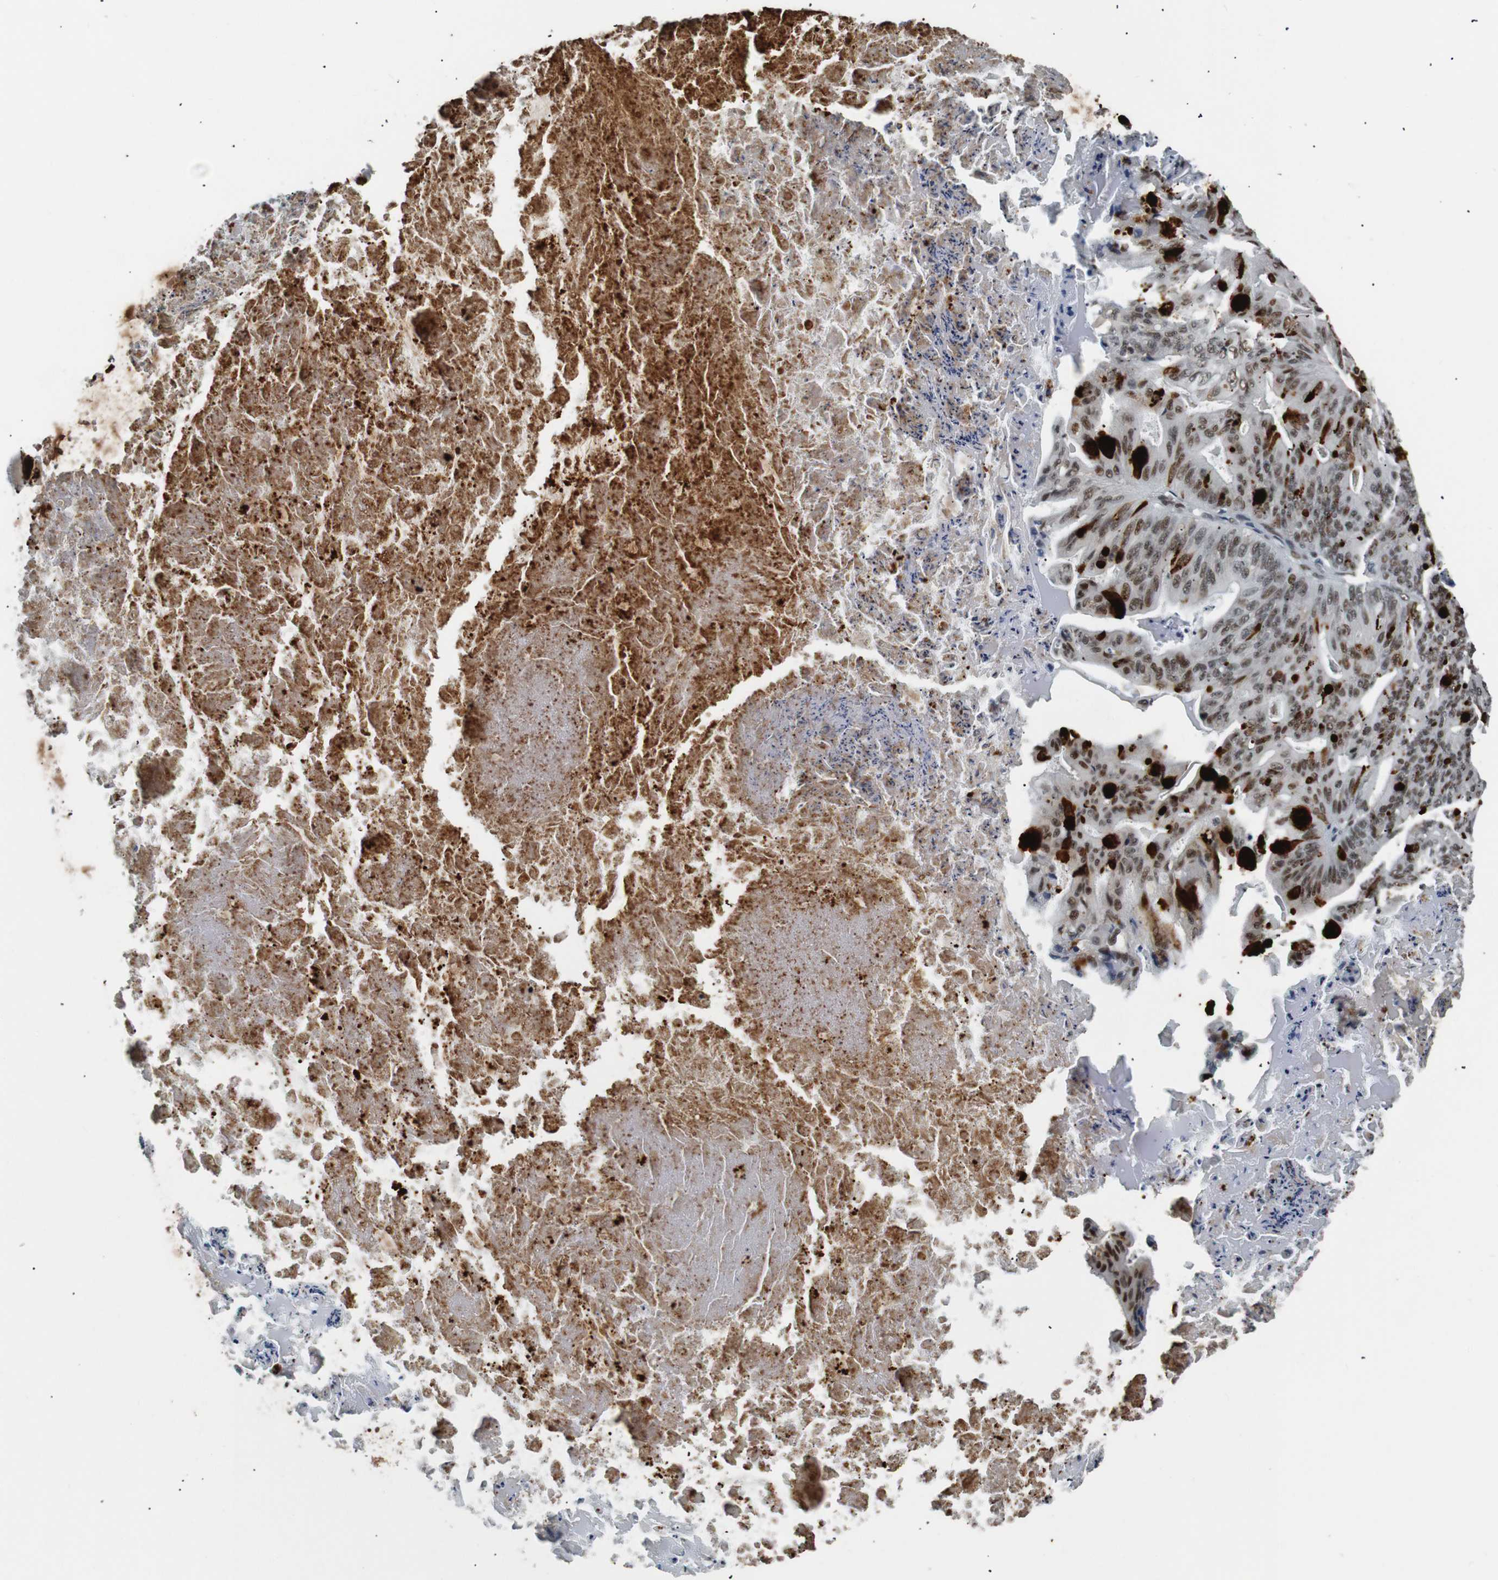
{"staining": {"intensity": "moderate", "quantity": ">75%", "location": "nuclear"}, "tissue": "ovarian cancer", "cell_type": "Tumor cells", "image_type": "cancer", "snomed": [{"axis": "morphology", "description": "Cystadenocarcinoma, mucinous, NOS"}, {"axis": "topography", "description": "Ovary"}], "caption": "An image of mucinous cystadenocarcinoma (ovarian) stained for a protein exhibits moderate nuclear brown staining in tumor cells.", "gene": "HEXIM1", "patient": {"sex": "female", "age": 36}}